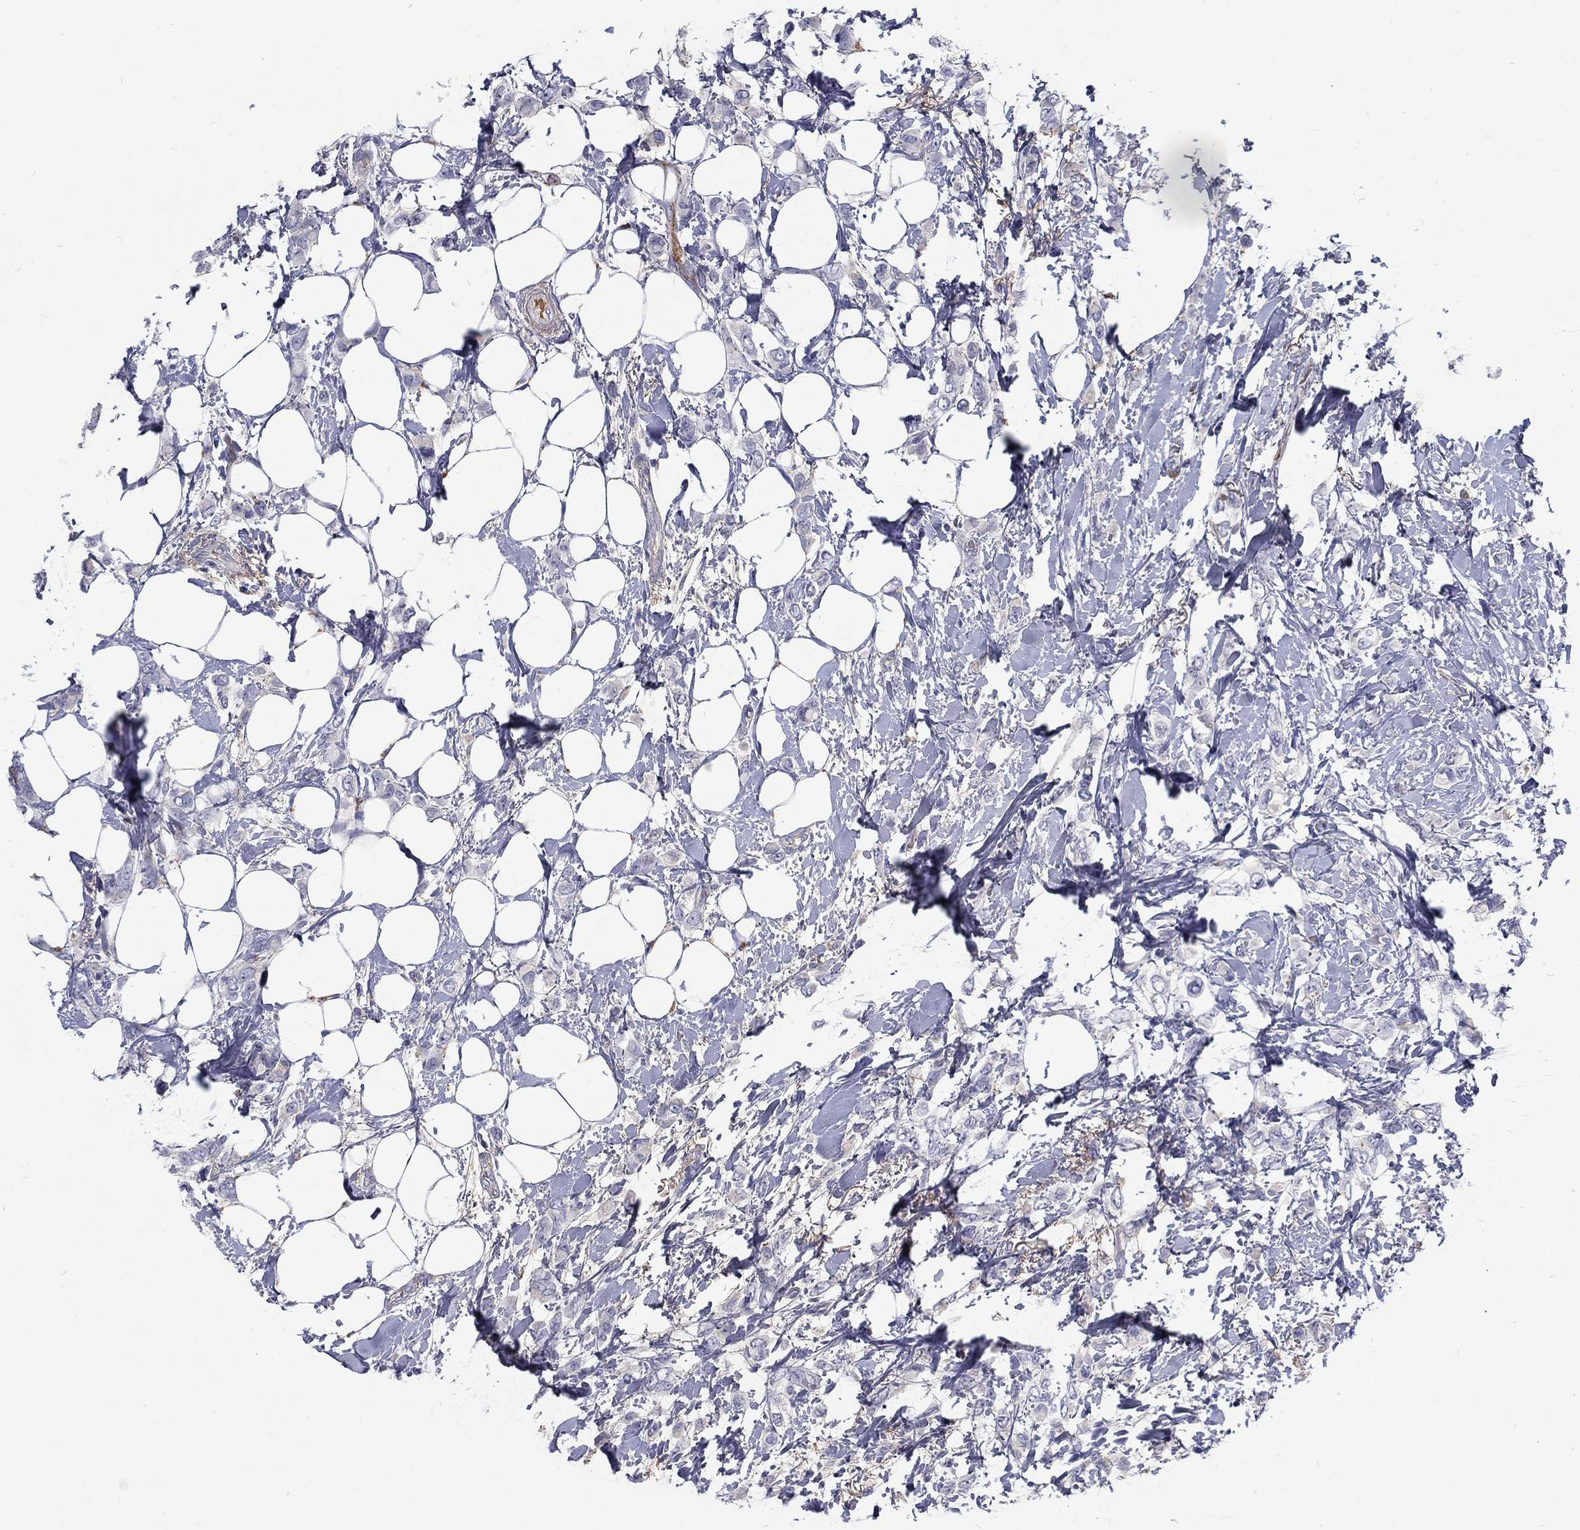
{"staining": {"intensity": "negative", "quantity": "none", "location": "none"}, "tissue": "breast cancer", "cell_type": "Tumor cells", "image_type": "cancer", "snomed": [{"axis": "morphology", "description": "Lobular carcinoma"}, {"axis": "topography", "description": "Breast"}], "caption": "Micrograph shows no protein staining in tumor cells of lobular carcinoma (breast) tissue. The staining was performed using DAB (3,3'-diaminobenzidine) to visualize the protein expression in brown, while the nuclei were stained in blue with hematoxylin (Magnification: 20x).", "gene": "EPDR1", "patient": {"sex": "female", "age": 66}}